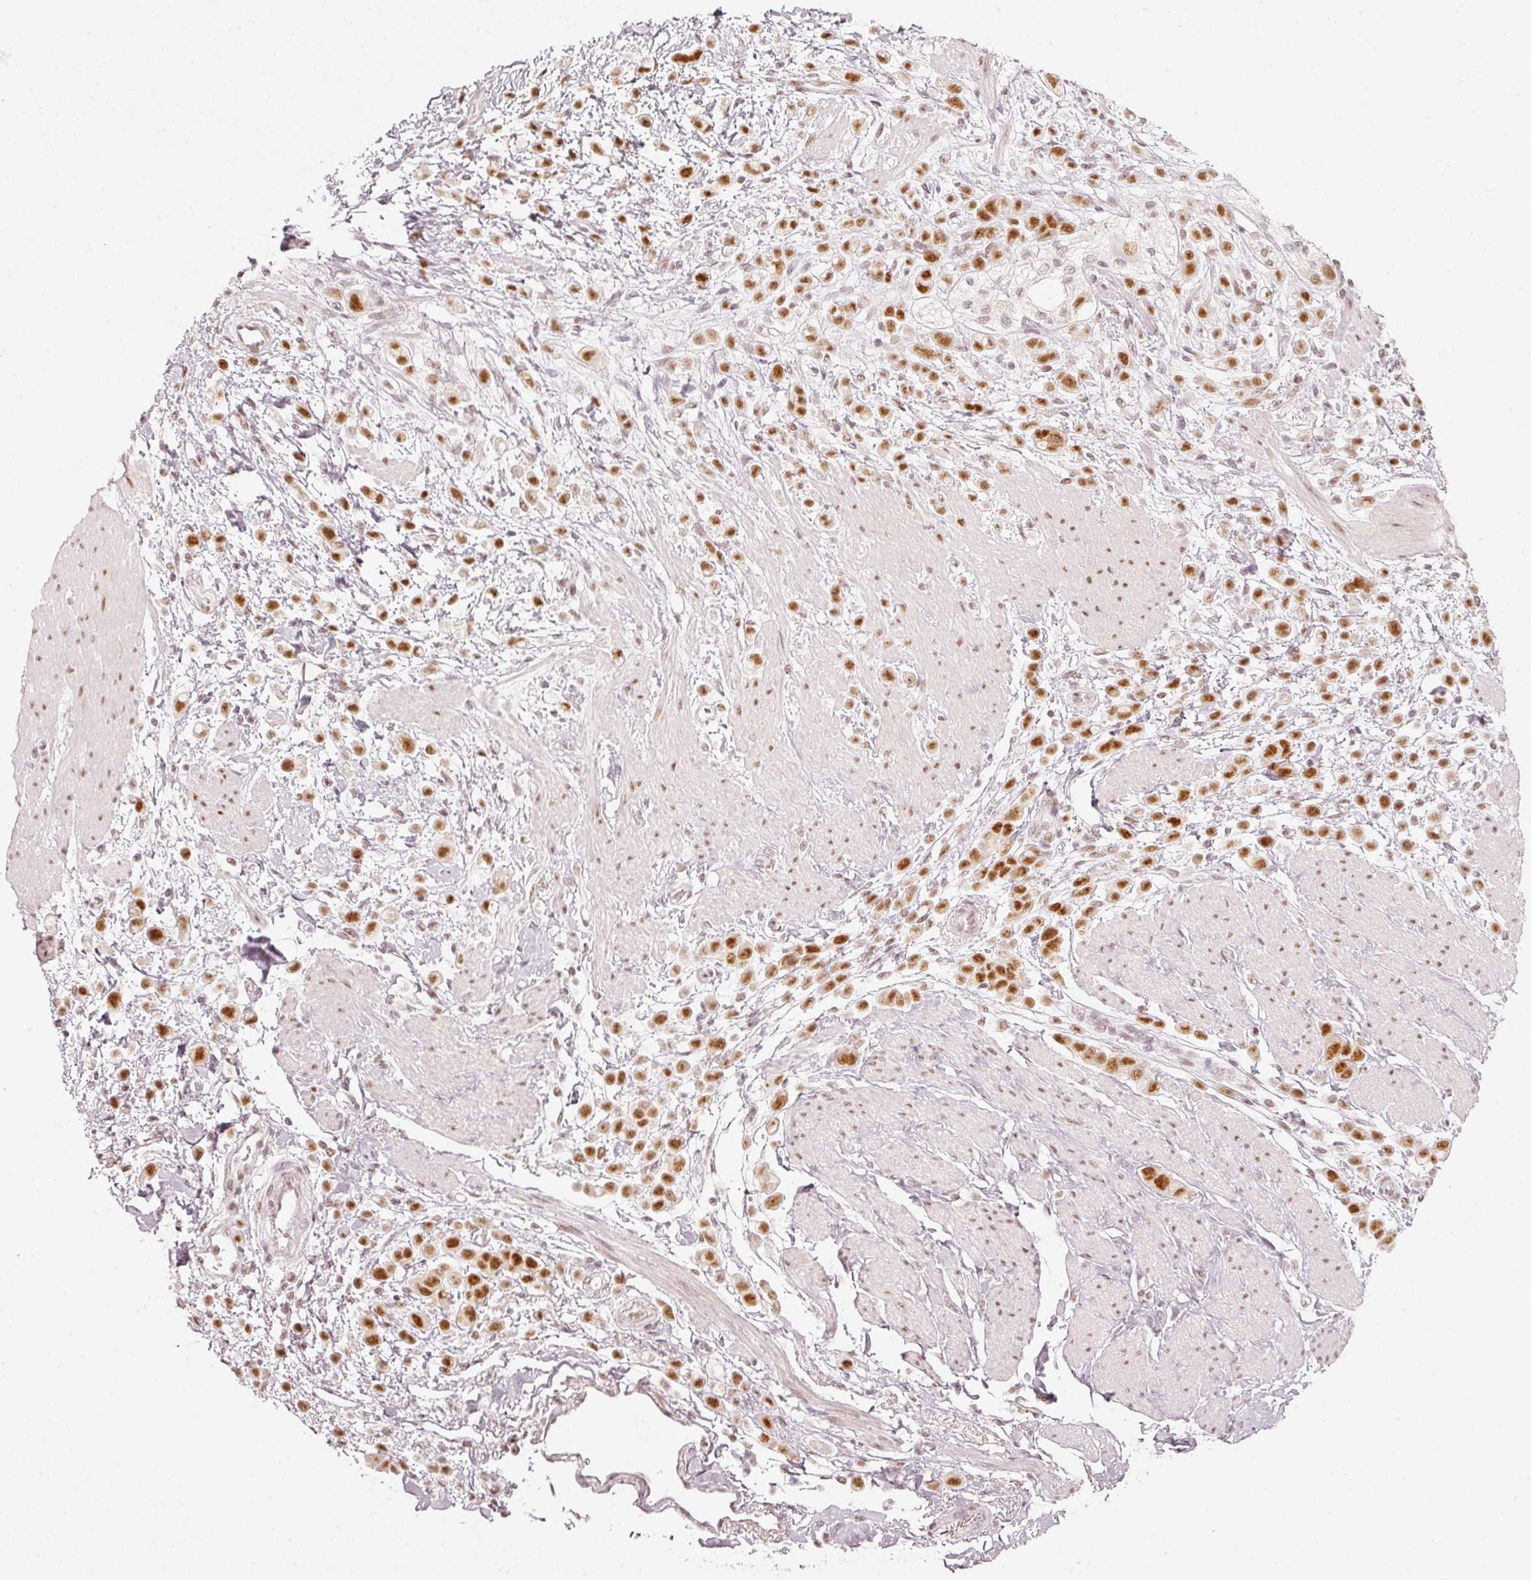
{"staining": {"intensity": "strong", "quantity": ">75%", "location": "nuclear"}, "tissue": "pancreatic cancer", "cell_type": "Tumor cells", "image_type": "cancer", "snomed": [{"axis": "morphology", "description": "Normal tissue, NOS"}, {"axis": "morphology", "description": "Adenocarcinoma, NOS"}, {"axis": "topography", "description": "Pancreas"}], "caption": "Pancreatic cancer (adenocarcinoma) stained with DAB IHC displays high levels of strong nuclear expression in about >75% of tumor cells.", "gene": "PPP1R10", "patient": {"sex": "female", "age": 64}}